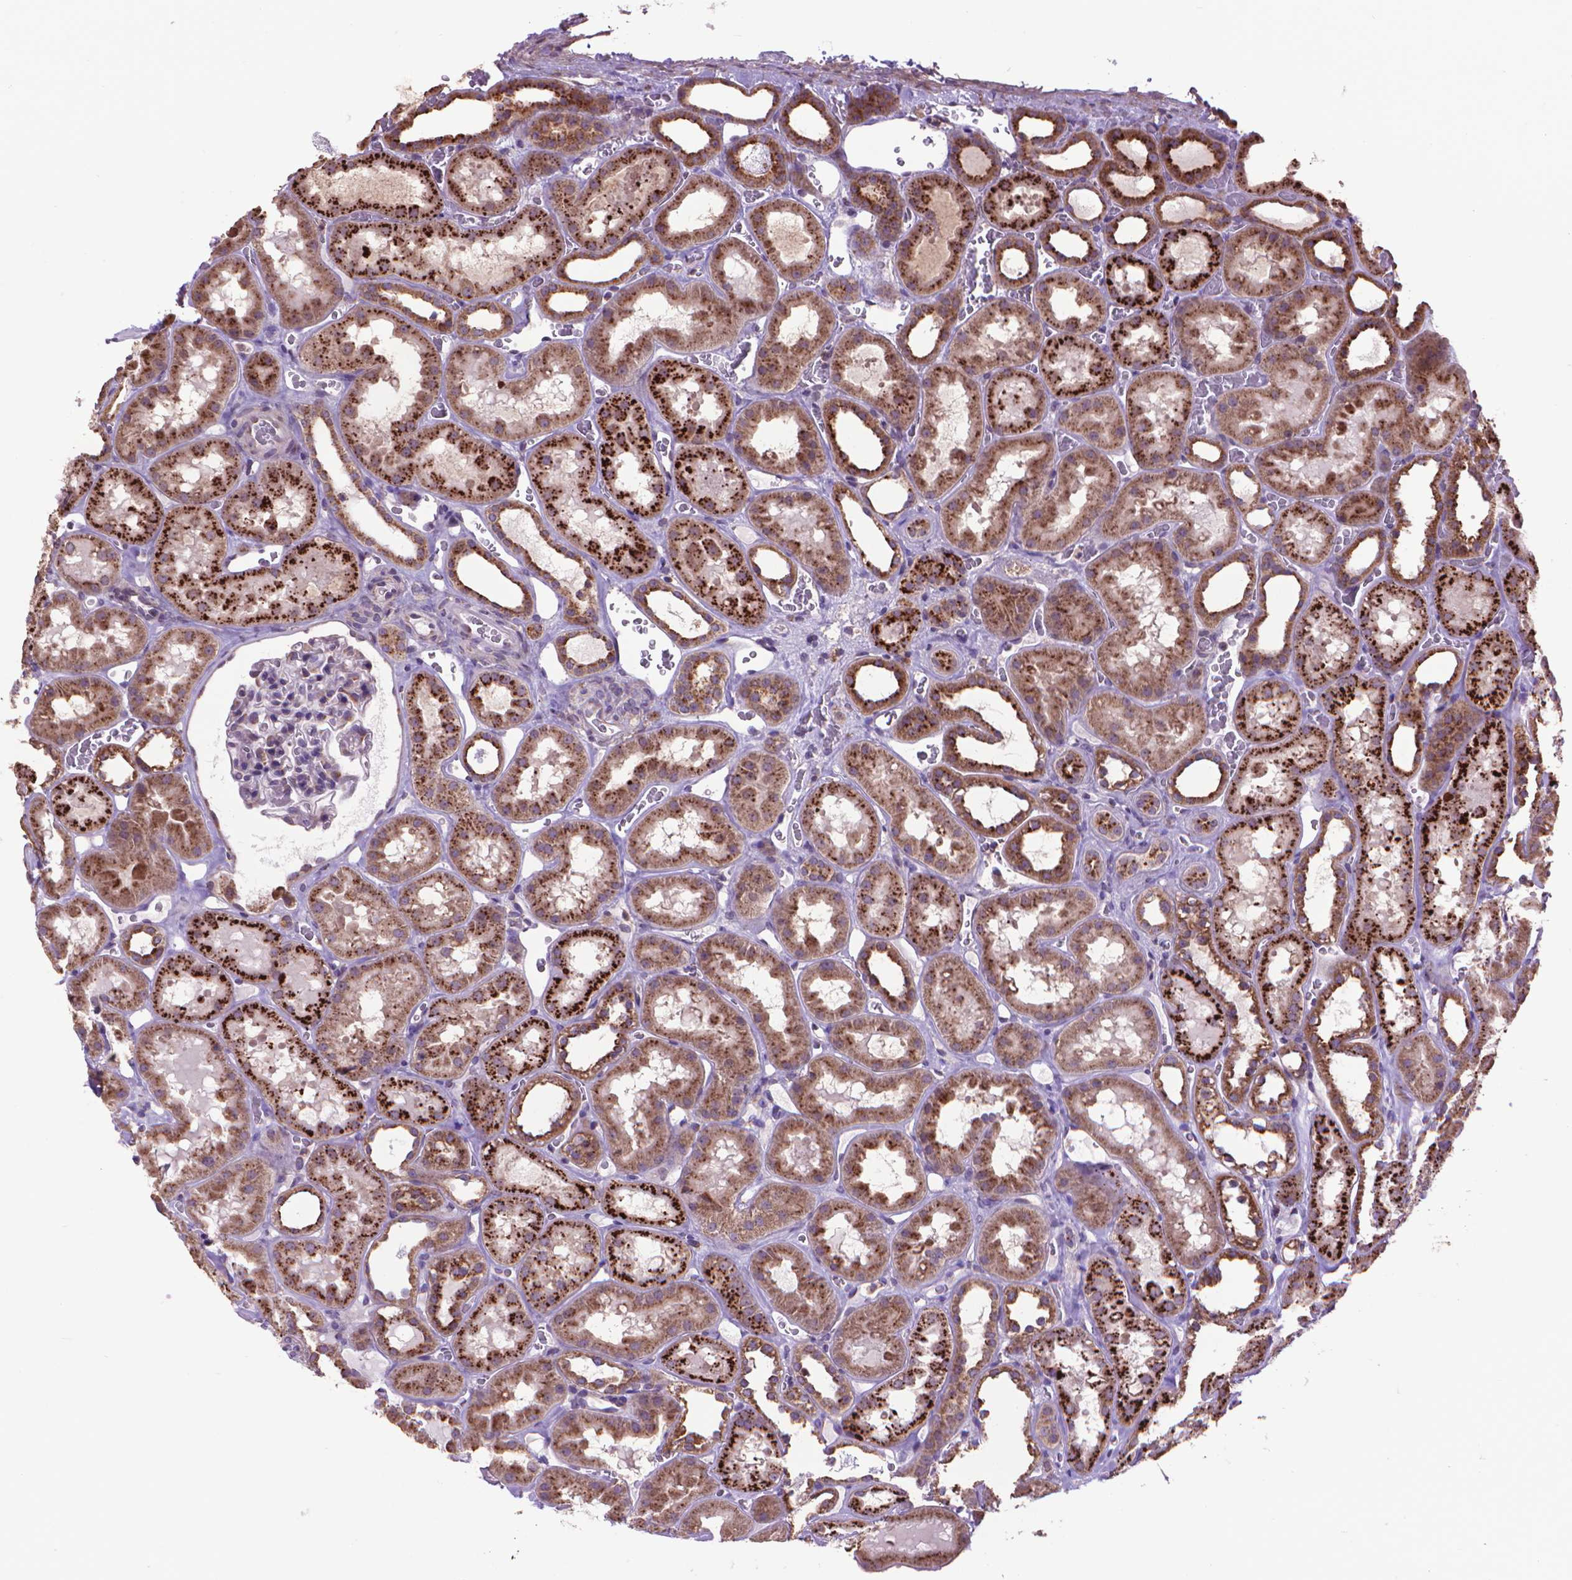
{"staining": {"intensity": "moderate", "quantity": "<25%", "location": "cytoplasmic/membranous"}, "tissue": "kidney", "cell_type": "Cells in glomeruli", "image_type": "normal", "snomed": [{"axis": "morphology", "description": "Normal tissue, NOS"}, {"axis": "topography", "description": "Kidney"}], "caption": "A brown stain highlights moderate cytoplasmic/membranous positivity of a protein in cells in glomeruli of benign human kidney.", "gene": "GLB1", "patient": {"sex": "female", "age": 41}}